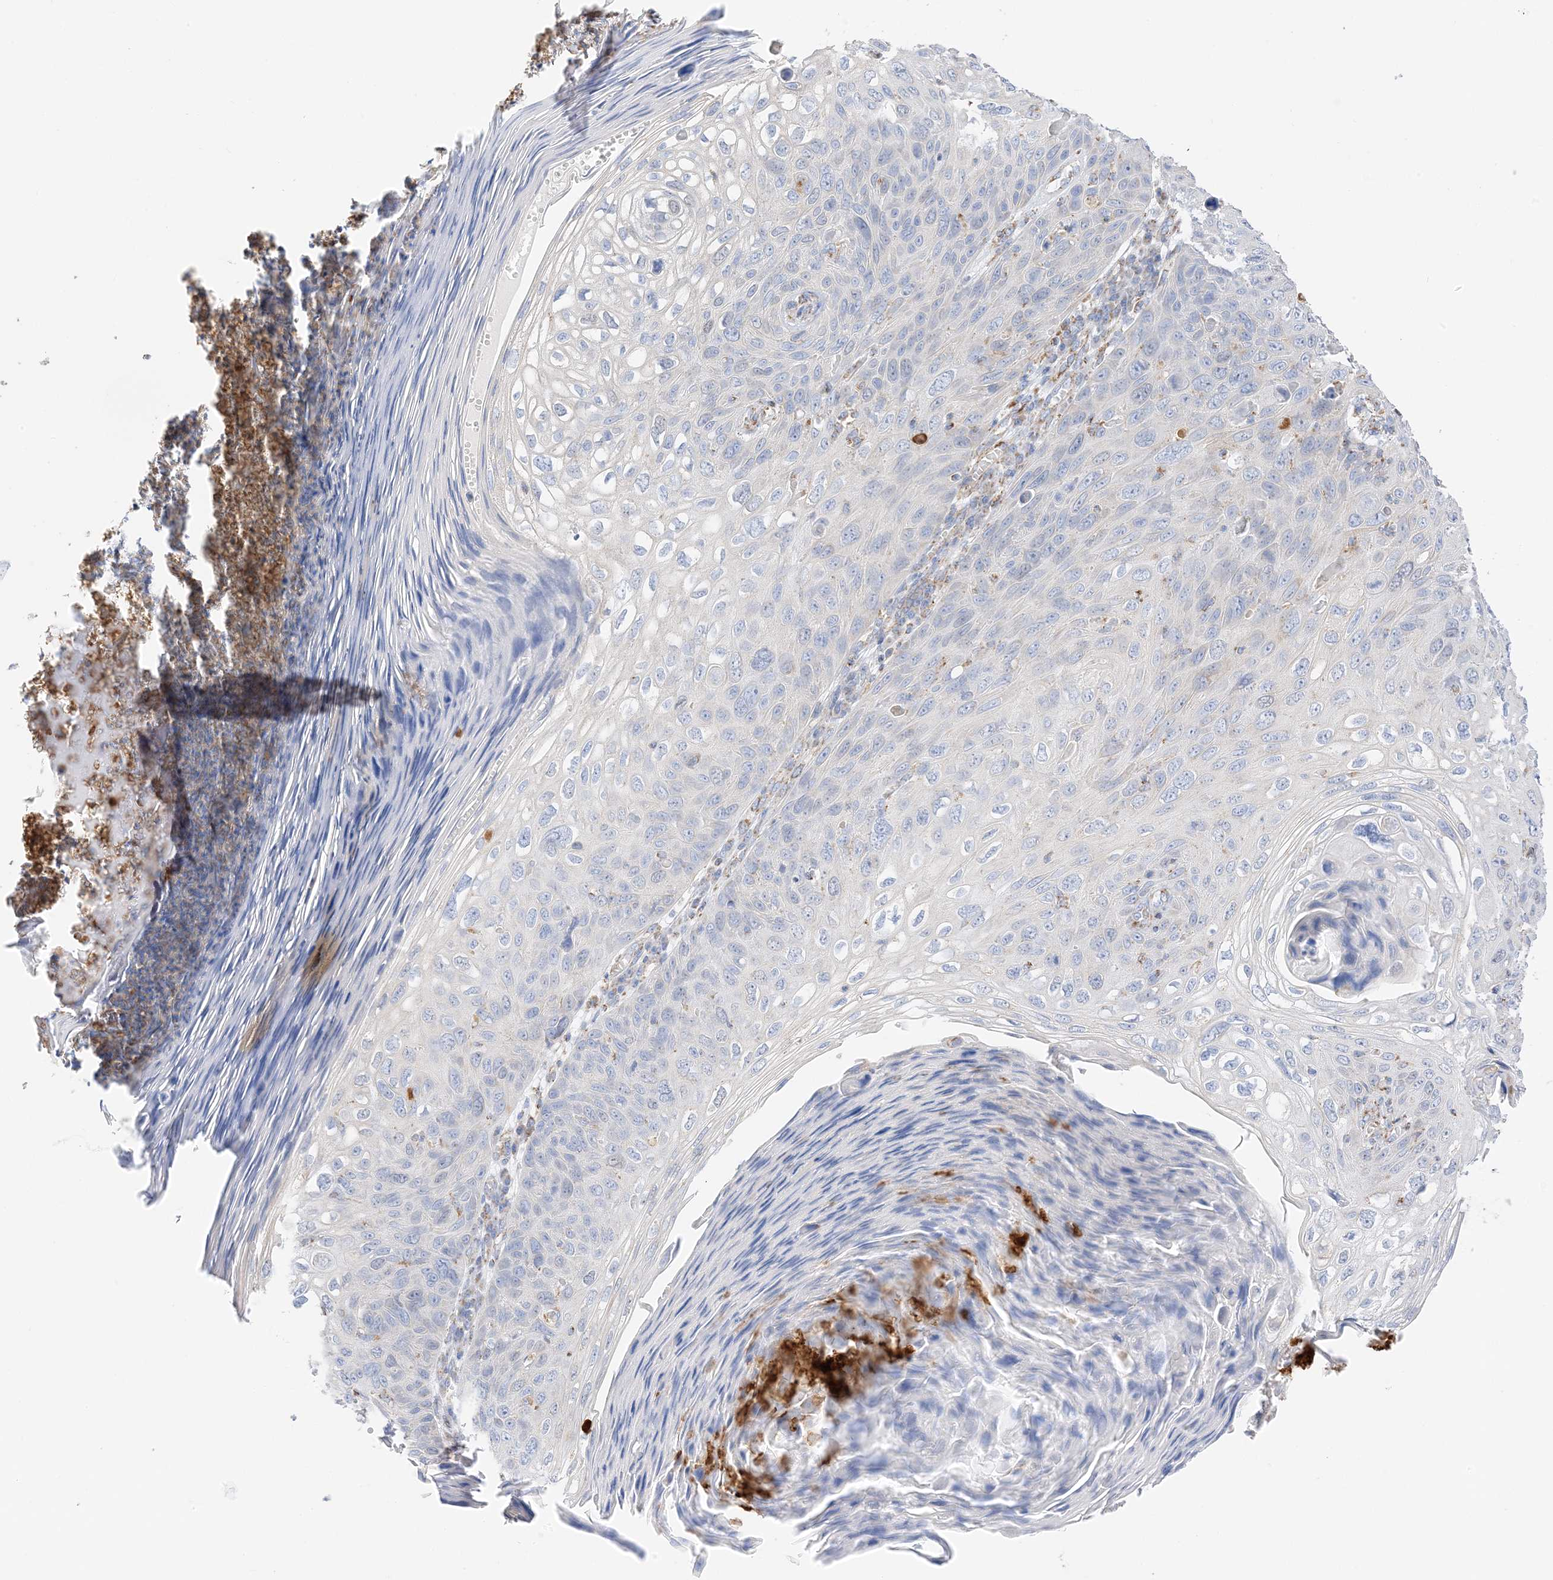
{"staining": {"intensity": "negative", "quantity": "none", "location": "none"}, "tissue": "skin cancer", "cell_type": "Tumor cells", "image_type": "cancer", "snomed": [{"axis": "morphology", "description": "Squamous cell carcinoma, NOS"}, {"axis": "topography", "description": "Skin"}], "caption": "This is an immunohistochemistry (IHC) micrograph of skin cancer. There is no staining in tumor cells.", "gene": "CAPN13", "patient": {"sex": "female", "age": 90}}